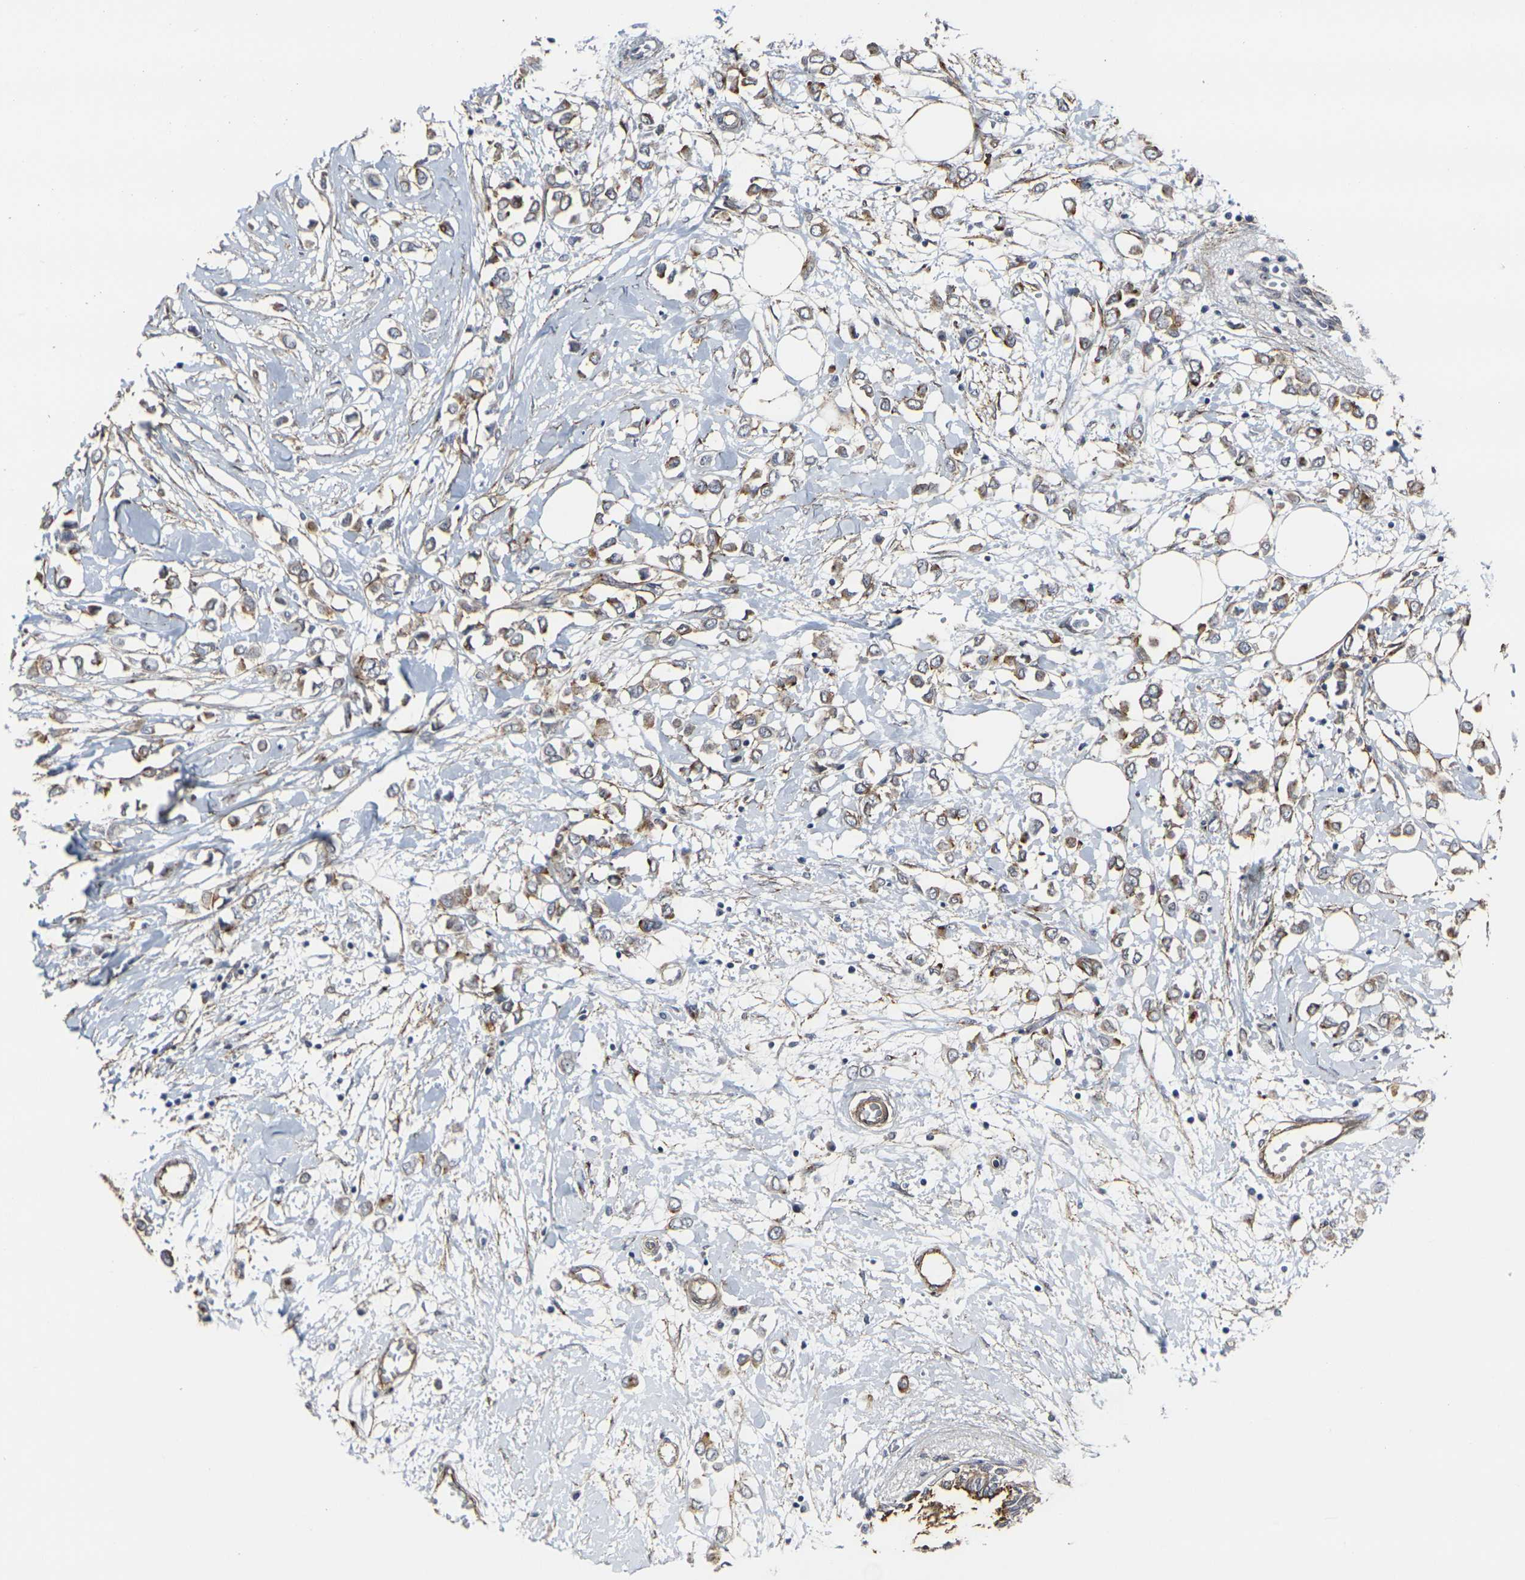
{"staining": {"intensity": "weak", "quantity": ">75%", "location": "cytoplasmic/membranous"}, "tissue": "breast cancer", "cell_type": "Tumor cells", "image_type": "cancer", "snomed": [{"axis": "morphology", "description": "Lobular carcinoma"}, {"axis": "topography", "description": "Breast"}], "caption": "Immunohistochemistry of human breast cancer shows low levels of weak cytoplasmic/membranous staining in about >75% of tumor cells.", "gene": "MYOF", "patient": {"sex": "female", "age": 51}}